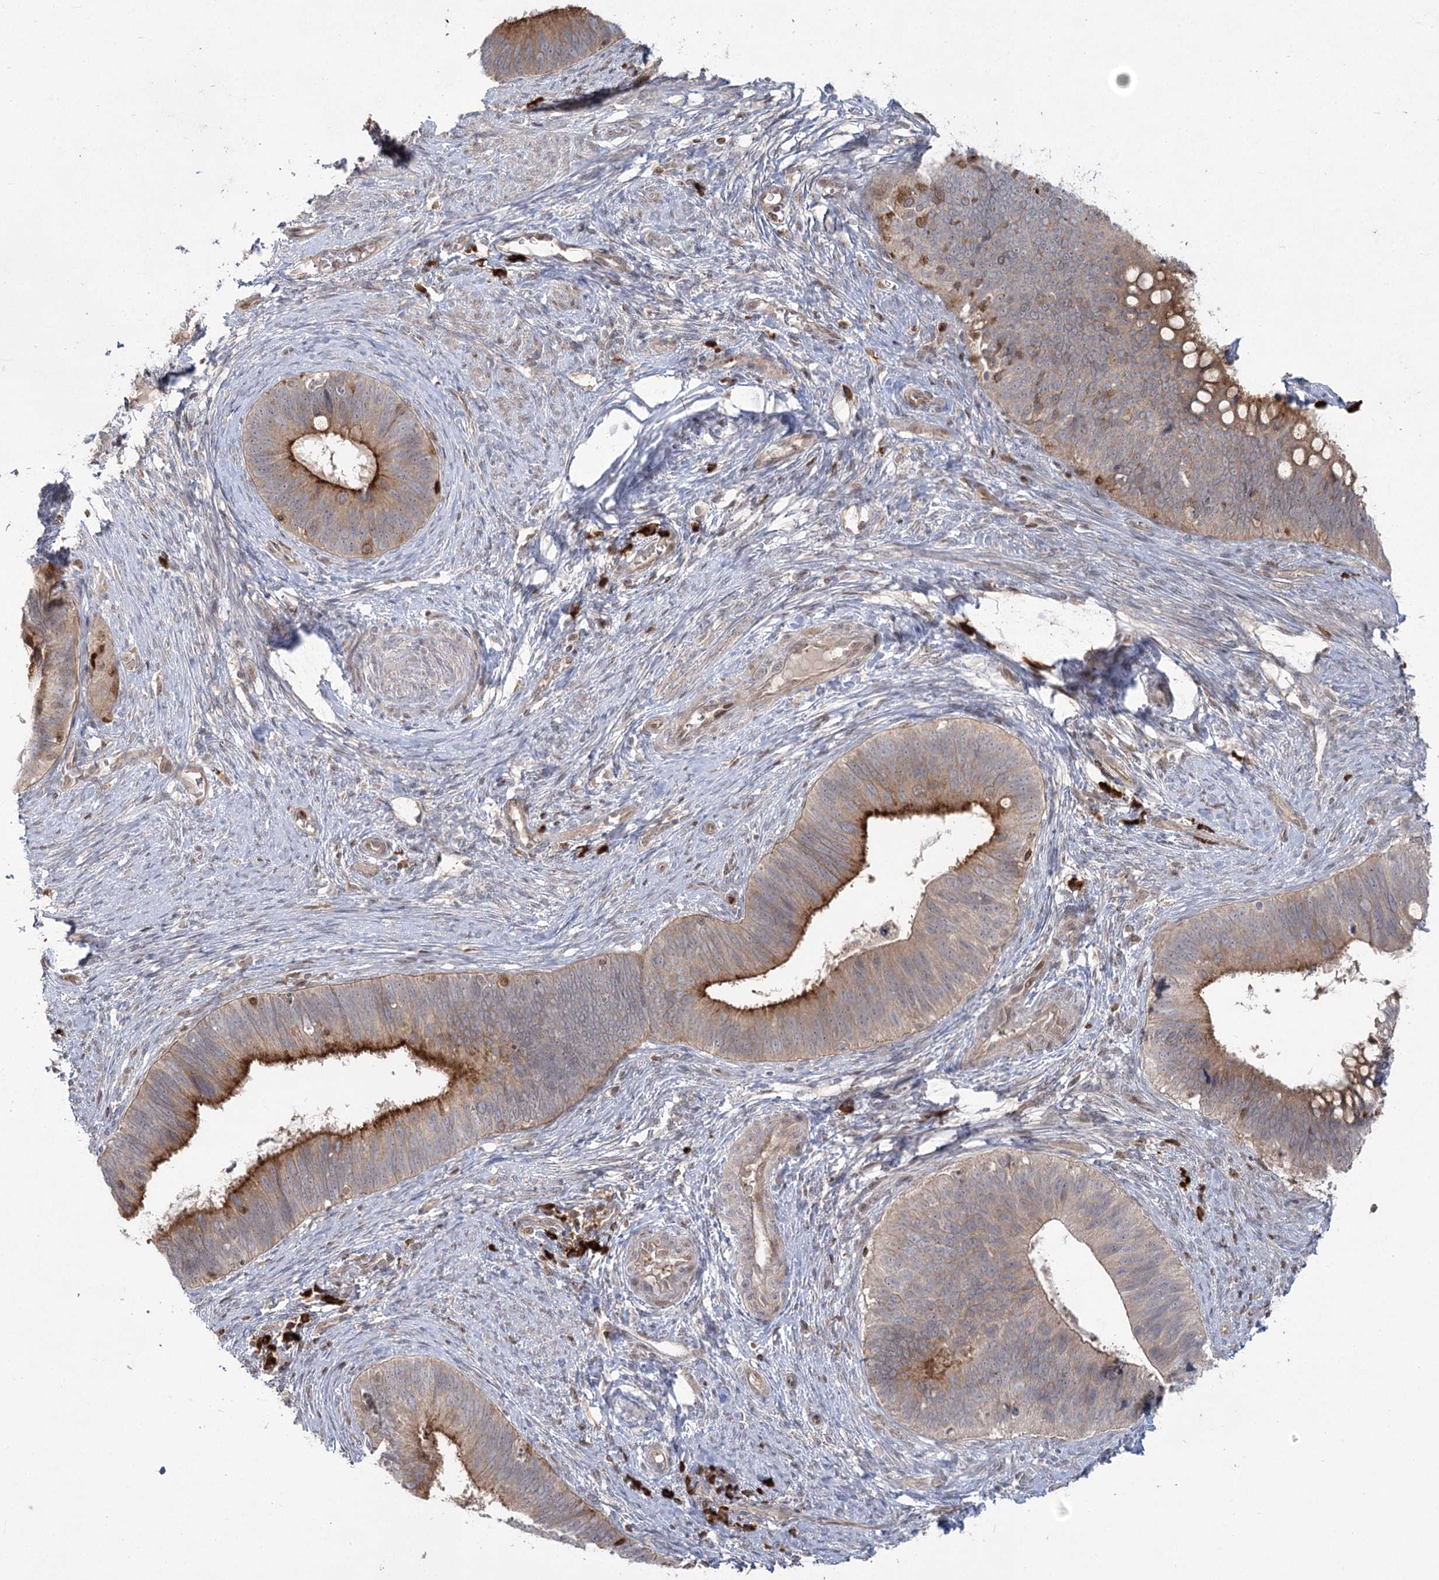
{"staining": {"intensity": "strong", "quantity": "25%-75%", "location": "cytoplasmic/membranous"}, "tissue": "cervical cancer", "cell_type": "Tumor cells", "image_type": "cancer", "snomed": [{"axis": "morphology", "description": "Adenocarcinoma, NOS"}, {"axis": "topography", "description": "Cervix"}], "caption": "Strong cytoplasmic/membranous positivity is seen in approximately 25%-75% of tumor cells in cervical cancer (adenocarcinoma). Nuclei are stained in blue.", "gene": "SYTL1", "patient": {"sex": "female", "age": 42}}